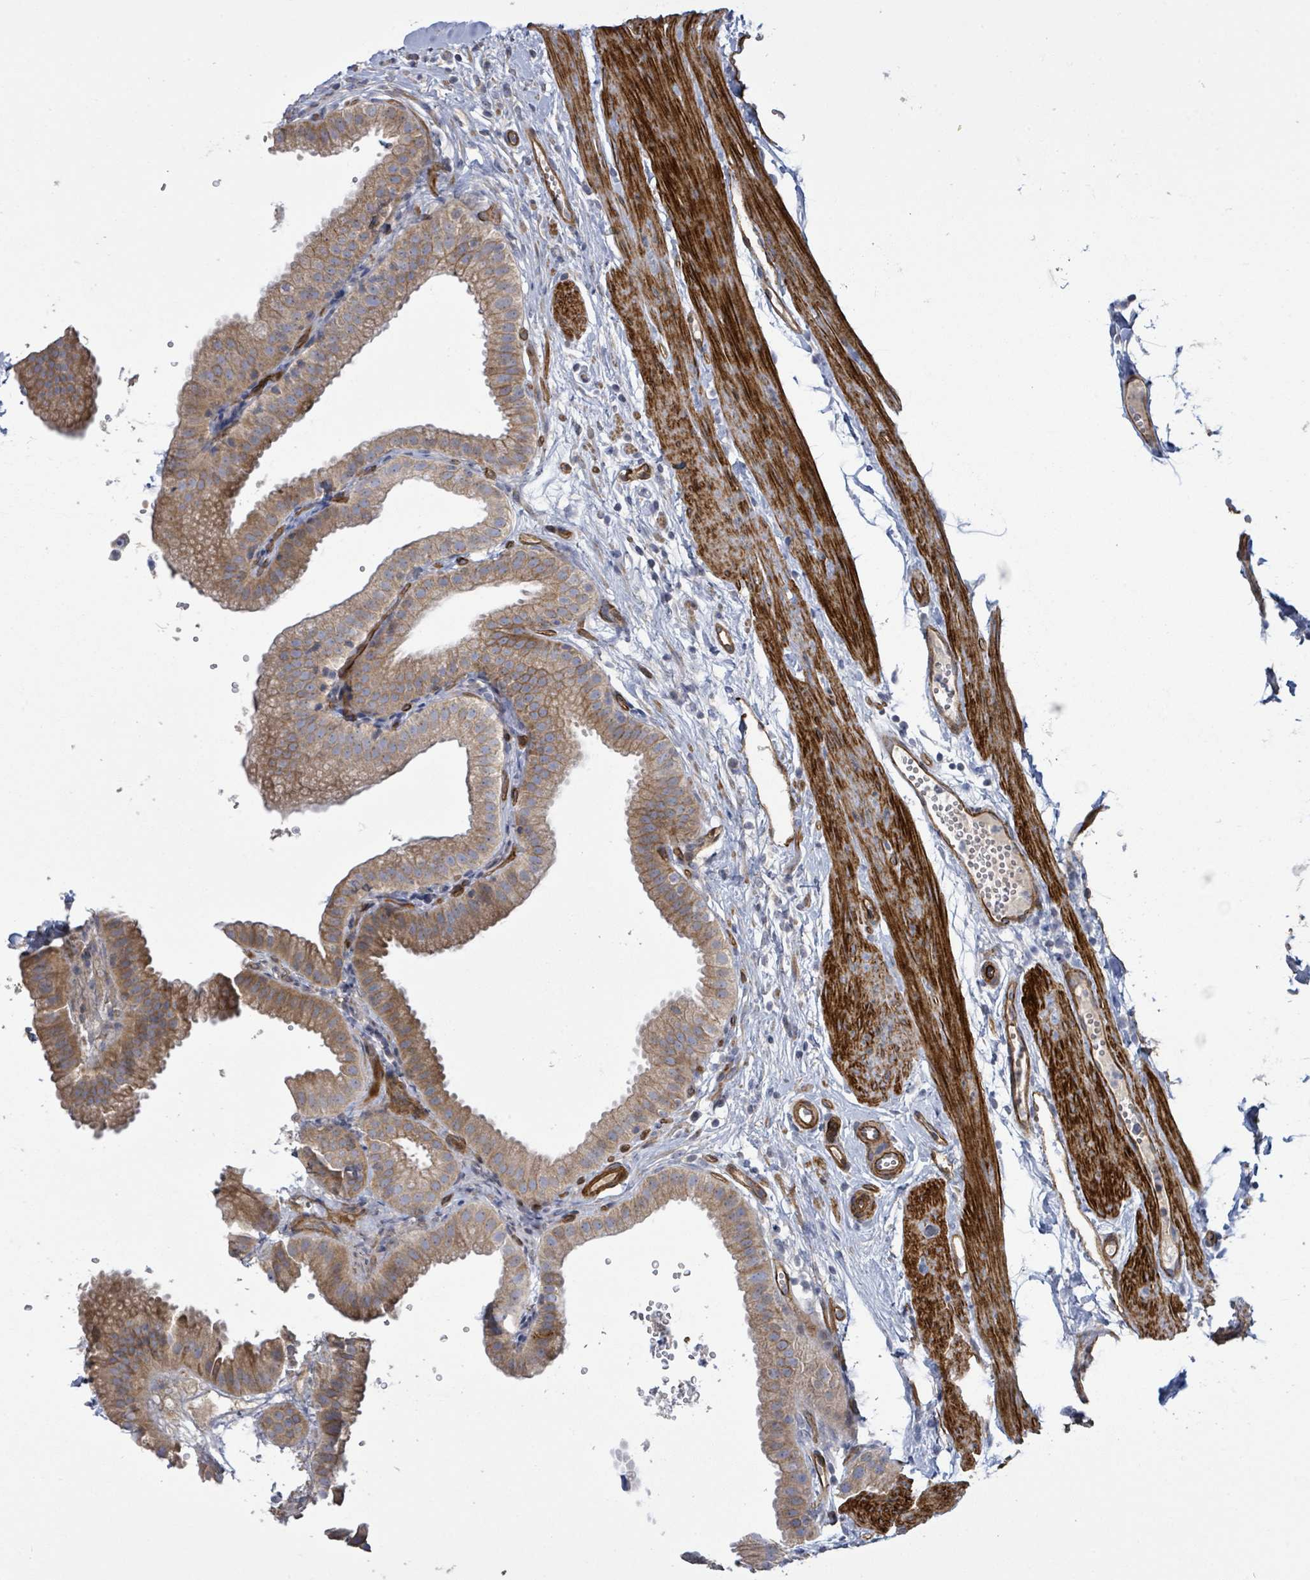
{"staining": {"intensity": "moderate", "quantity": "25%-75%", "location": "cytoplasmic/membranous"}, "tissue": "gallbladder", "cell_type": "Glandular cells", "image_type": "normal", "snomed": [{"axis": "morphology", "description": "Normal tissue, NOS"}, {"axis": "topography", "description": "Gallbladder"}], "caption": "Glandular cells exhibit medium levels of moderate cytoplasmic/membranous positivity in approximately 25%-75% of cells in unremarkable gallbladder.", "gene": "KANK3", "patient": {"sex": "female", "age": 61}}